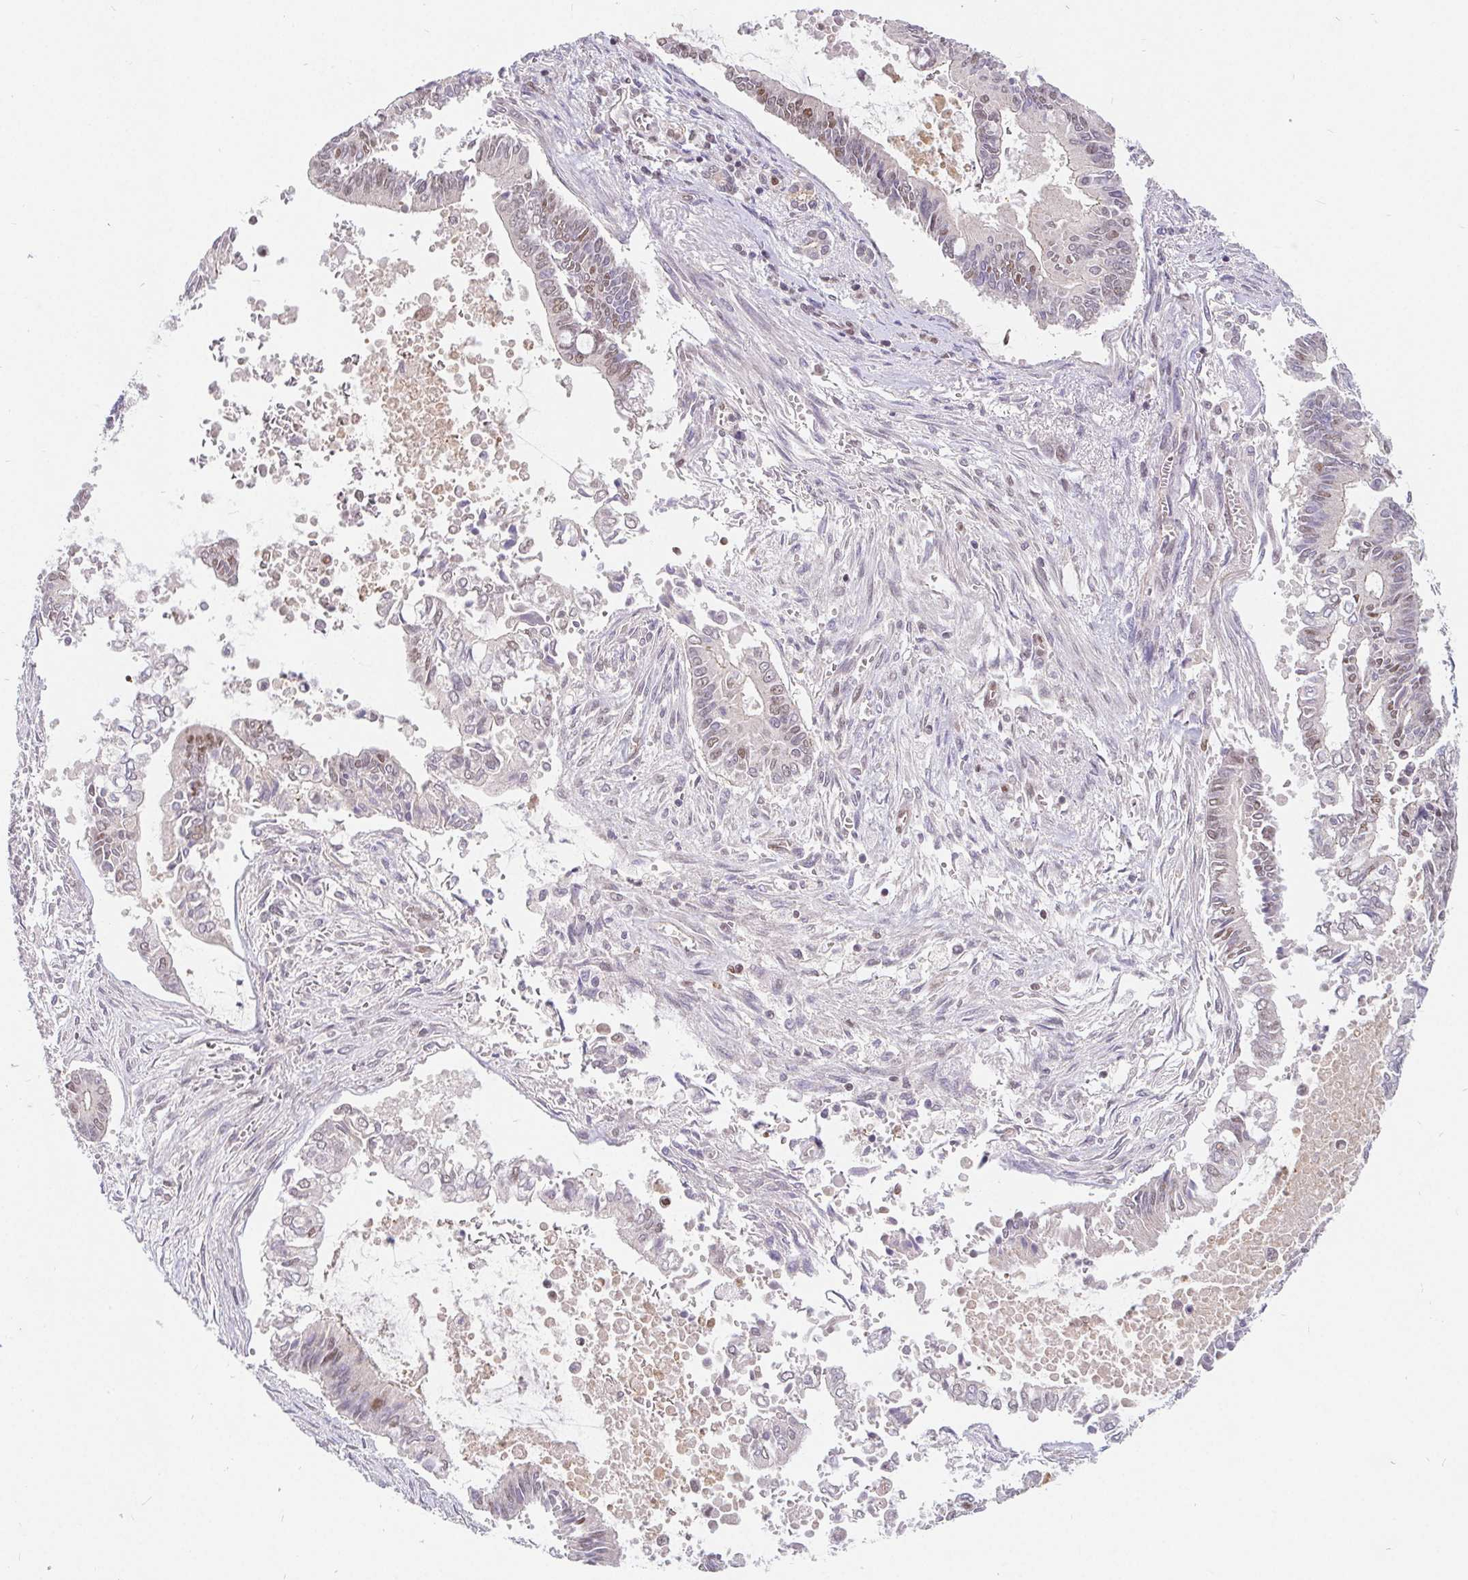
{"staining": {"intensity": "moderate", "quantity": "25%-75%", "location": "nuclear"}, "tissue": "pancreatic cancer", "cell_type": "Tumor cells", "image_type": "cancer", "snomed": [{"axis": "morphology", "description": "Adenocarcinoma, NOS"}, {"axis": "topography", "description": "Pancreas"}], "caption": "Immunohistochemistry (IHC) of adenocarcinoma (pancreatic) exhibits medium levels of moderate nuclear staining in approximately 25%-75% of tumor cells.", "gene": "POU2F1", "patient": {"sex": "male", "age": 68}}